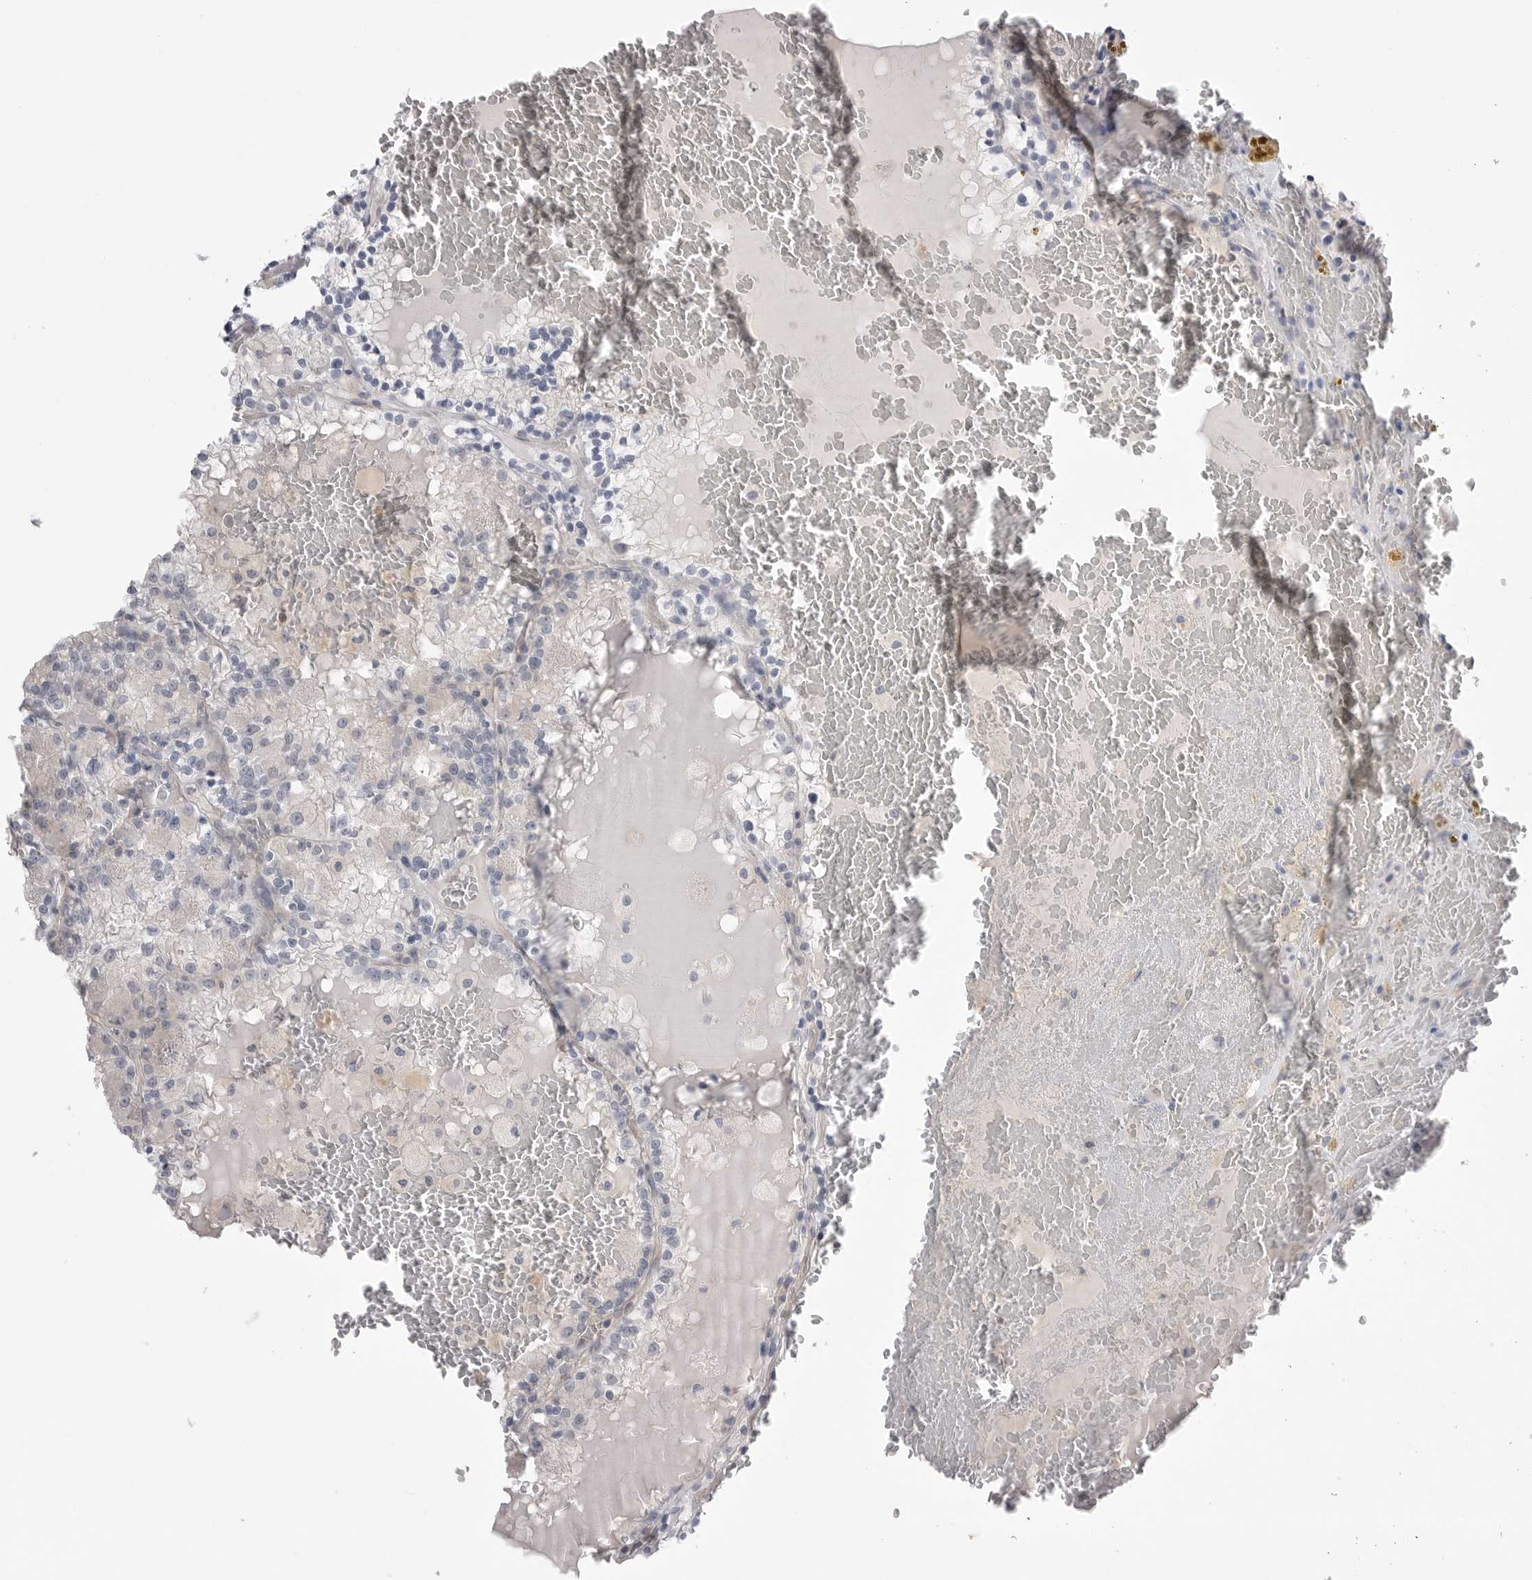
{"staining": {"intensity": "negative", "quantity": "none", "location": "none"}, "tissue": "renal cancer", "cell_type": "Tumor cells", "image_type": "cancer", "snomed": [{"axis": "morphology", "description": "Adenocarcinoma, NOS"}, {"axis": "topography", "description": "Kidney"}], "caption": "Histopathology image shows no significant protein staining in tumor cells of renal cancer.", "gene": "DLGAP3", "patient": {"sex": "female", "age": 56}}